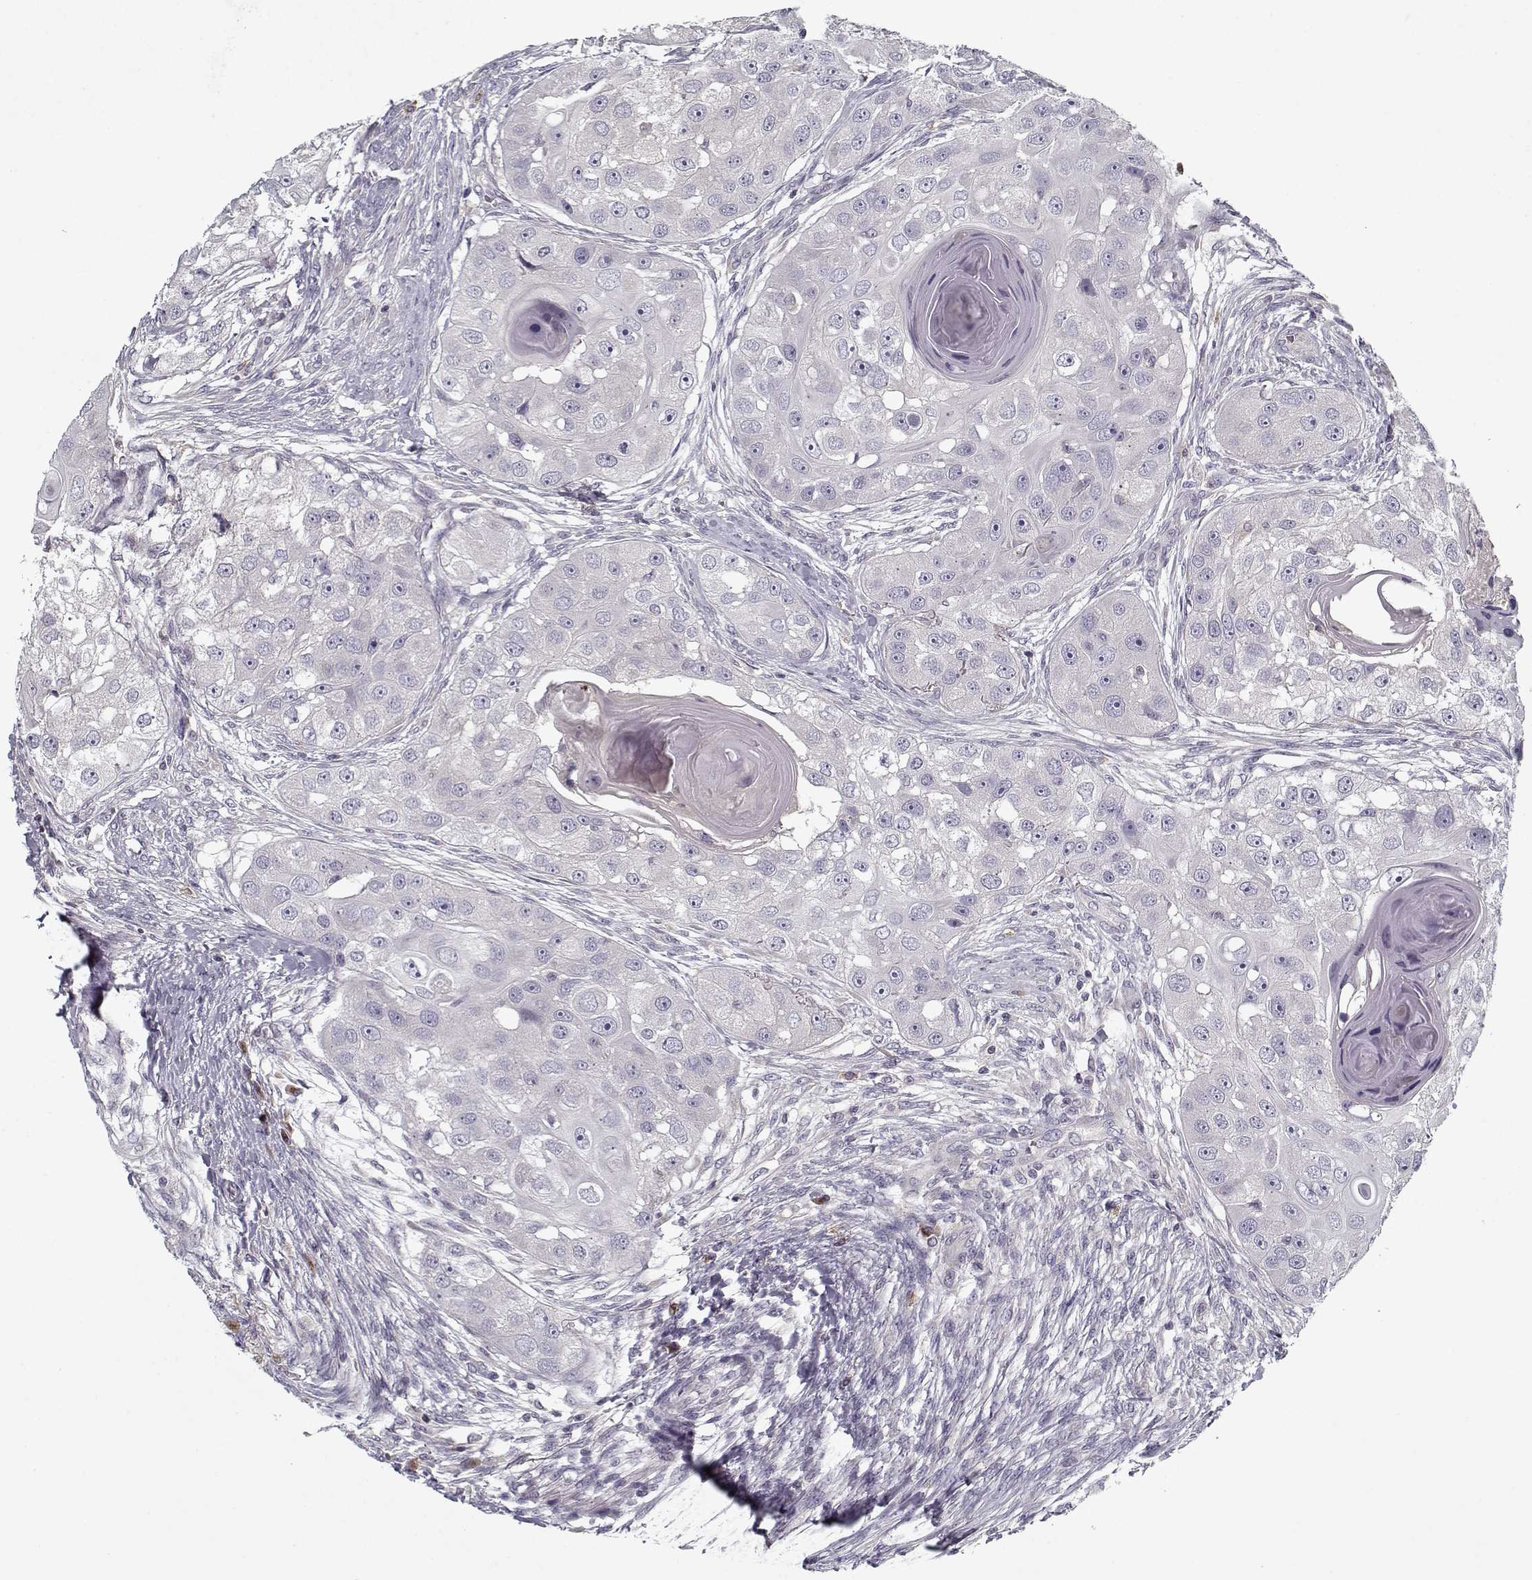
{"staining": {"intensity": "negative", "quantity": "none", "location": "none"}, "tissue": "head and neck cancer", "cell_type": "Tumor cells", "image_type": "cancer", "snomed": [{"axis": "morphology", "description": "Squamous cell carcinoma, NOS"}, {"axis": "topography", "description": "Head-Neck"}], "caption": "A high-resolution histopathology image shows immunohistochemistry (IHC) staining of head and neck cancer (squamous cell carcinoma), which reveals no significant expression in tumor cells. (DAB immunohistochemistry (IHC), high magnification).", "gene": "UNC13D", "patient": {"sex": "male", "age": 51}}